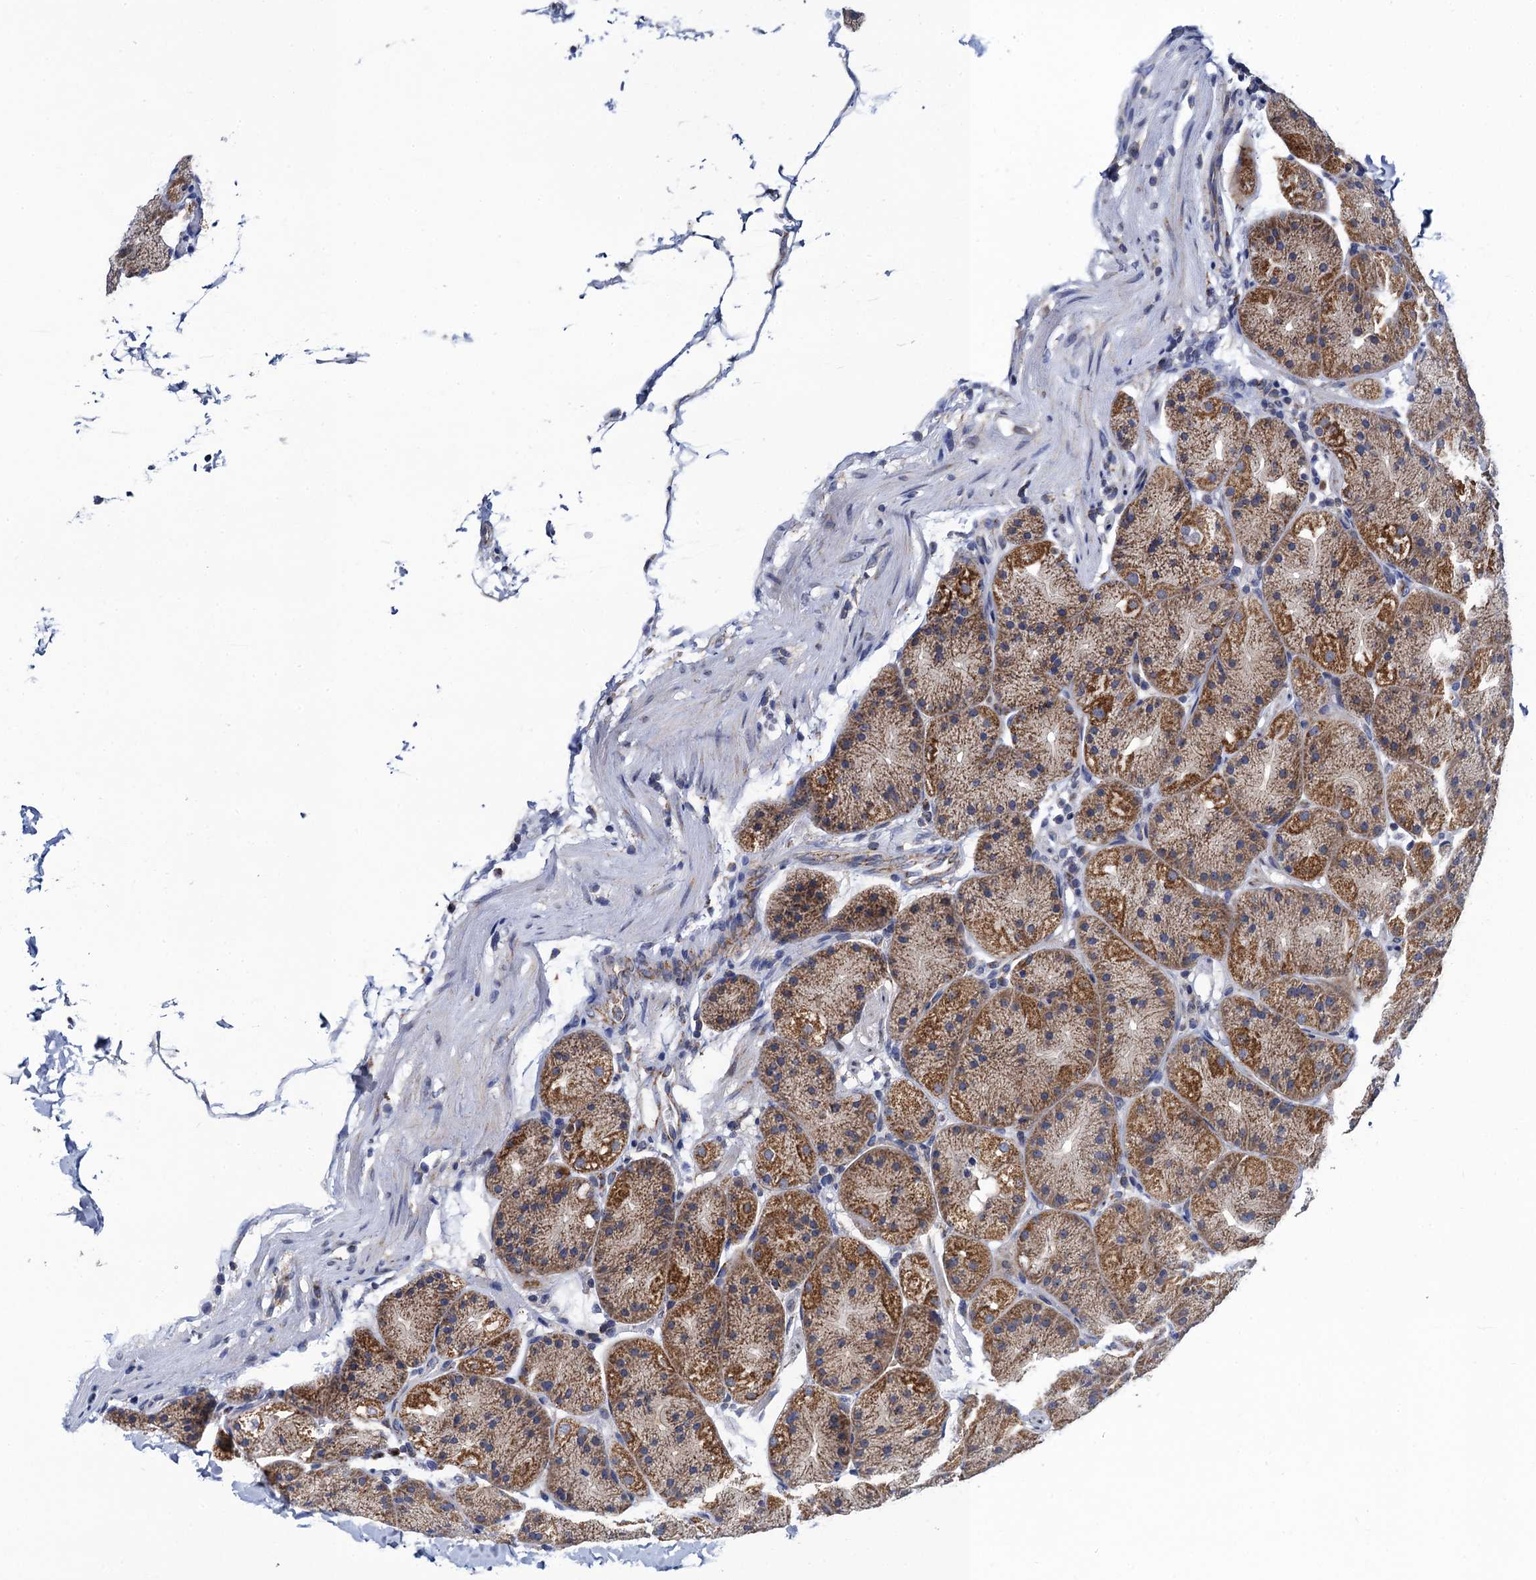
{"staining": {"intensity": "moderate", "quantity": ">75%", "location": "cytoplasmic/membranous"}, "tissue": "stomach", "cell_type": "Glandular cells", "image_type": "normal", "snomed": [{"axis": "morphology", "description": "Normal tissue, NOS"}, {"axis": "topography", "description": "Stomach, upper"}, {"axis": "topography", "description": "Stomach"}], "caption": "The image shows immunohistochemical staining of benign stomach. There is moderate cytoplasmic/membranous expression is identified in approximately >75% of glandular cells.", "gene": "PTCD3", "patient": {"sex": "male", "age": 48}}